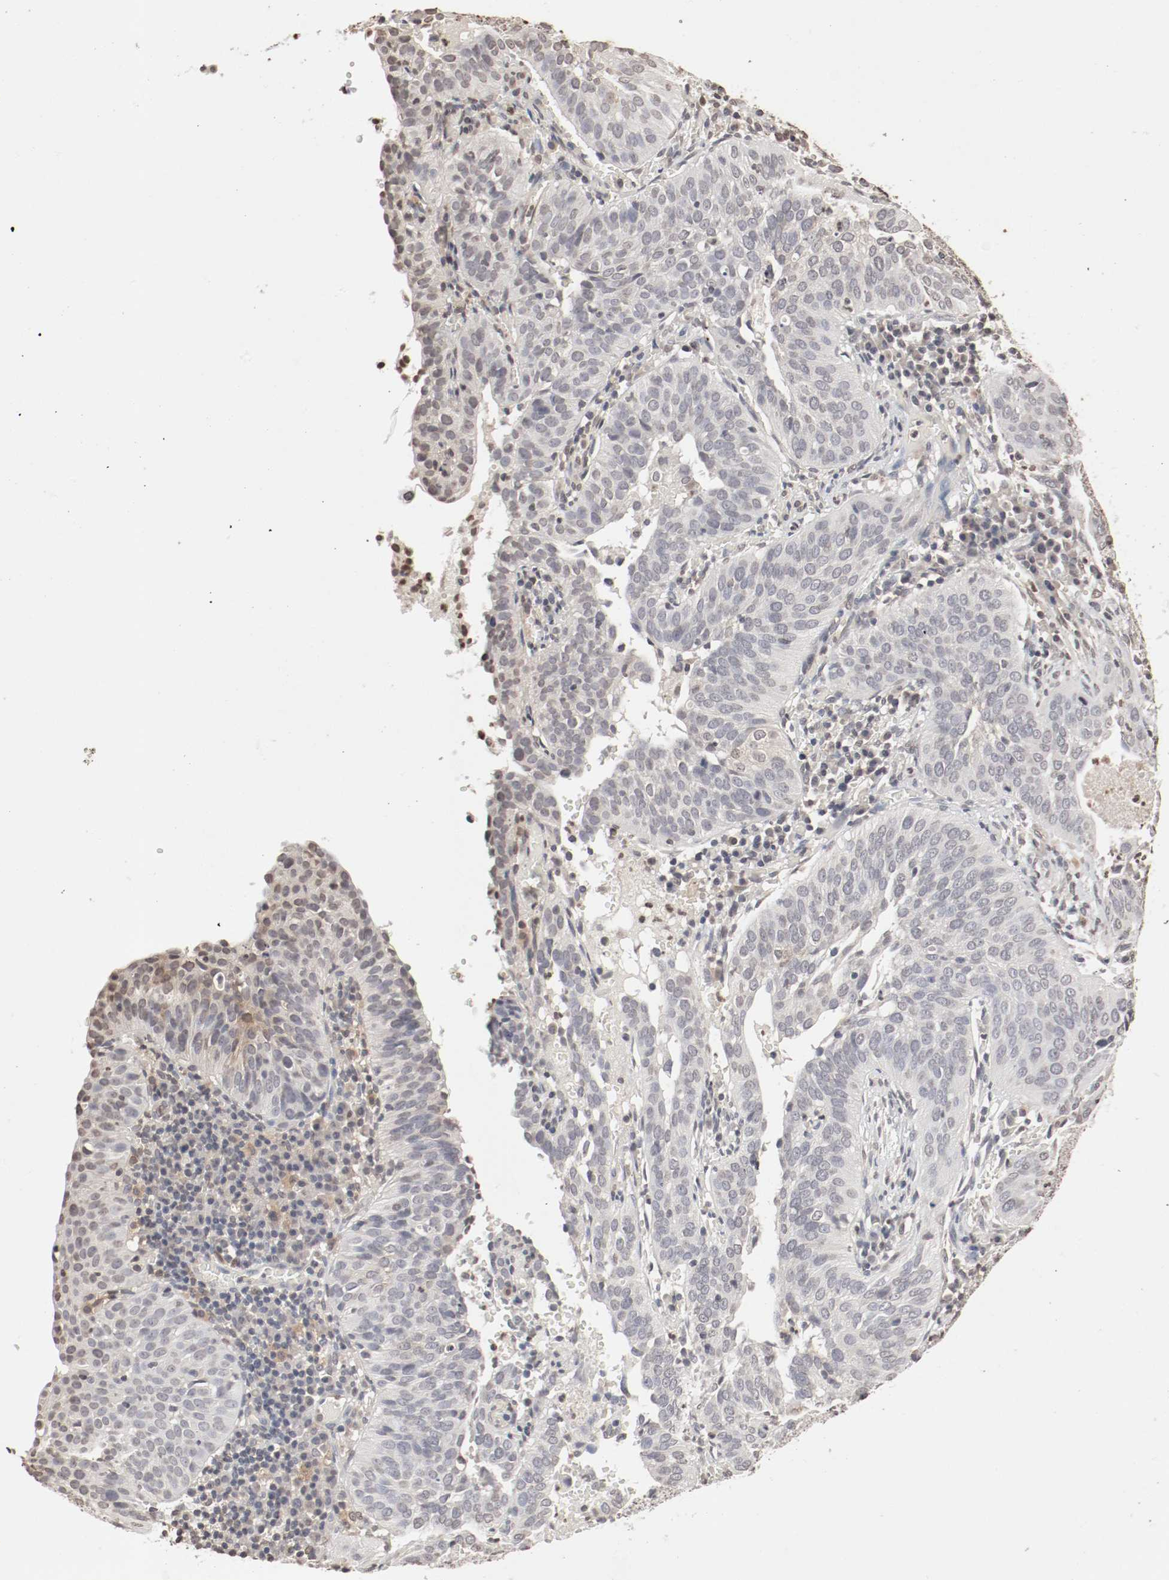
{"staining": {"intensity": "negative", "quantity": "none", "location": "none"}, "tissue": "cervical cancer", "cell_type": "Tumor cells", "image_type": "cancer", "snomed": [{"axis": "morphology", "description": "Squamous cell carcinoma, NOS"}, {"axis": "topography", "description": "Cervix"}], "caption": "Human cervical squamous cell carcinoma stained for a protein using immunohistochemistry (IHC) reveals no expression in tumor cells.", "gene": "WASL", "patient": {"sex": "female", "age": 39}}